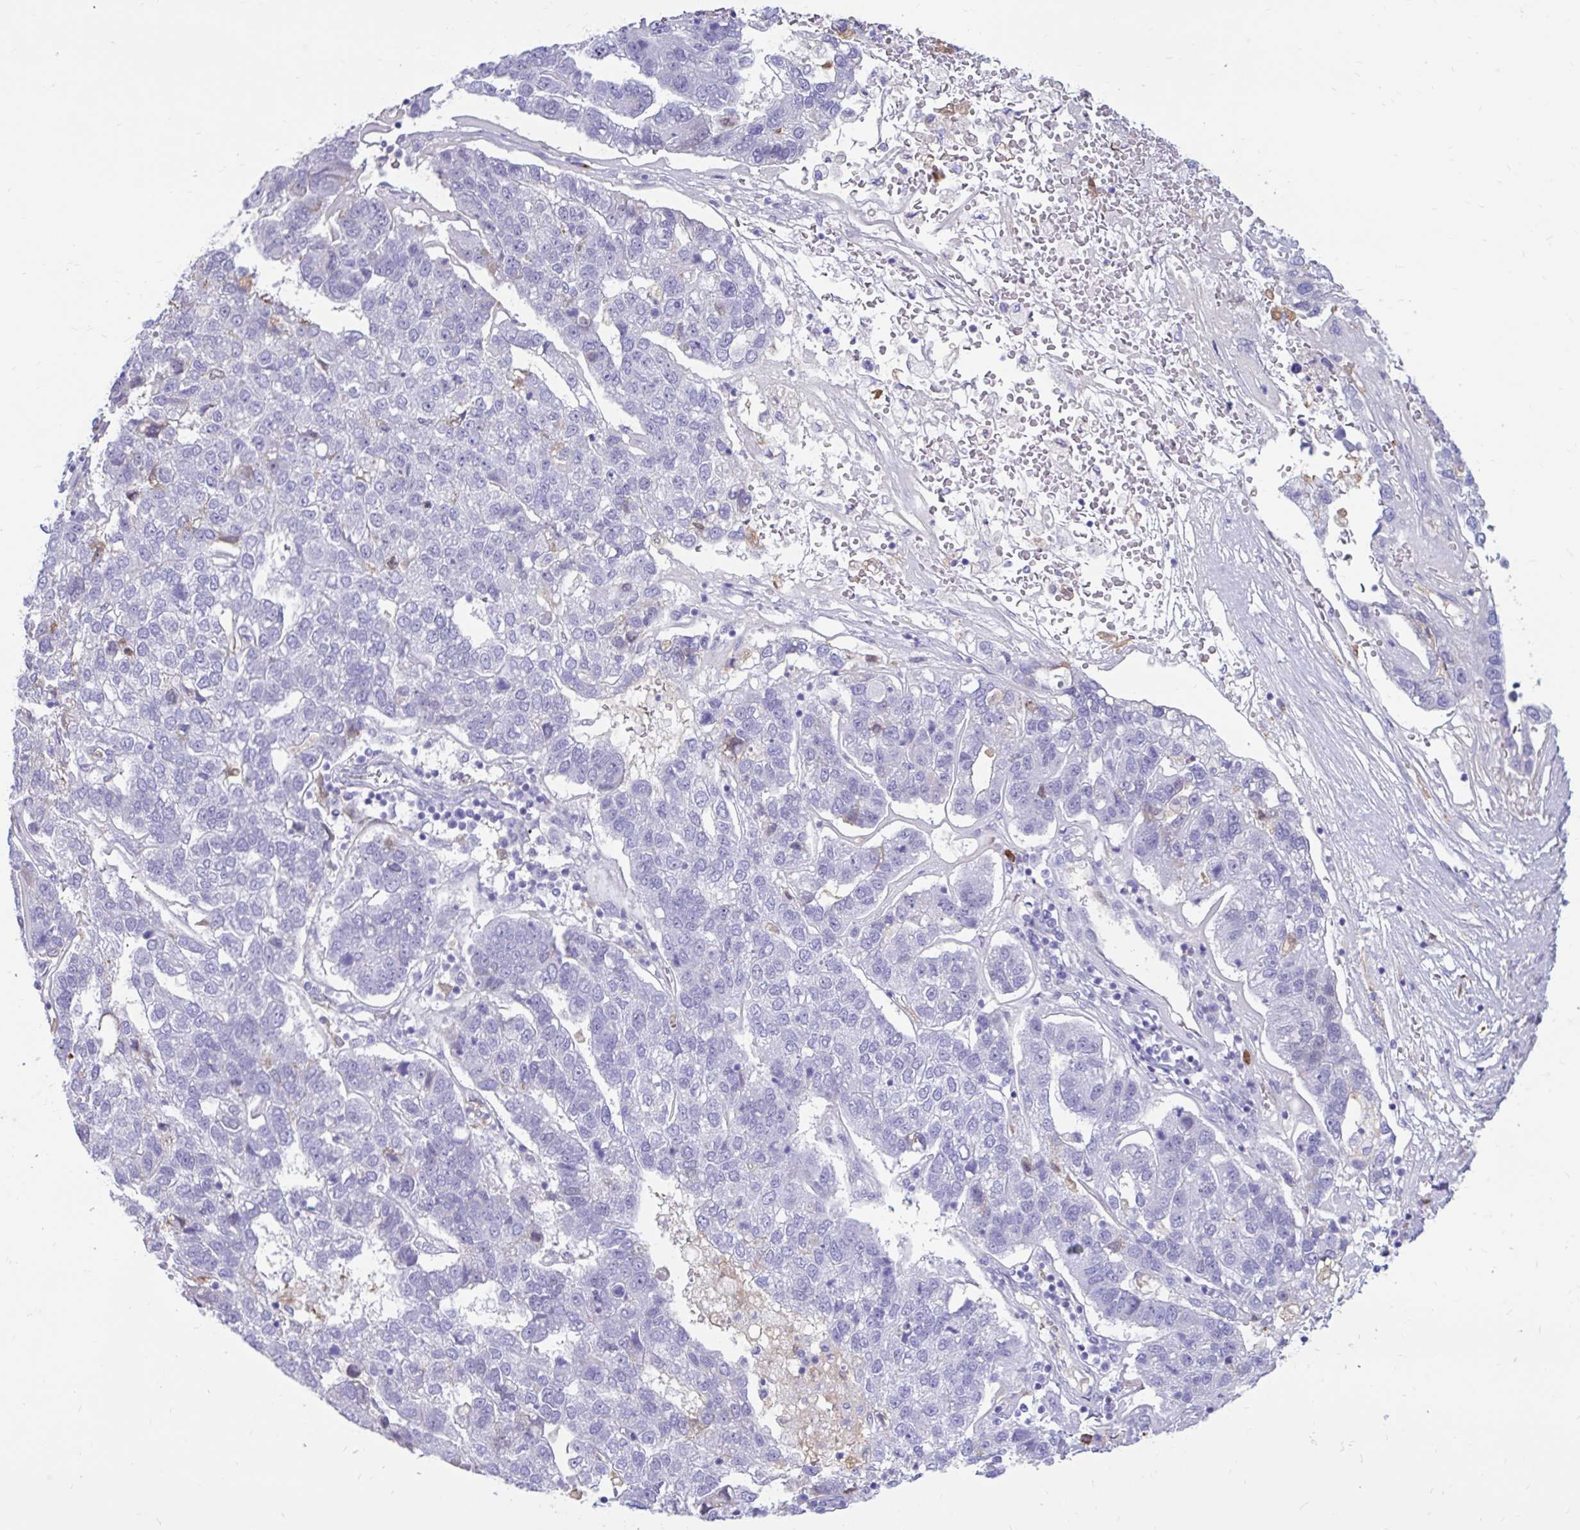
{"staining": {"intensity": "negative", "quantity": "none", "location": "none"}, "tissue": "pancreatic cancer", "cell_type": "Tumor cells", "image_type": "cancer", "snomed": [{"axis": "morphology", "description": "Adenocarcinoma, NOS"}, {"axis": "topography", "description": "Pancreas"}], "caption": "Immunohistochemical staining of human pancreatic adenocarcinoma displays no significant positivity in tumor cells.", "gene": "IGSF5", "patient": {"sex": "female", "age": 61}}